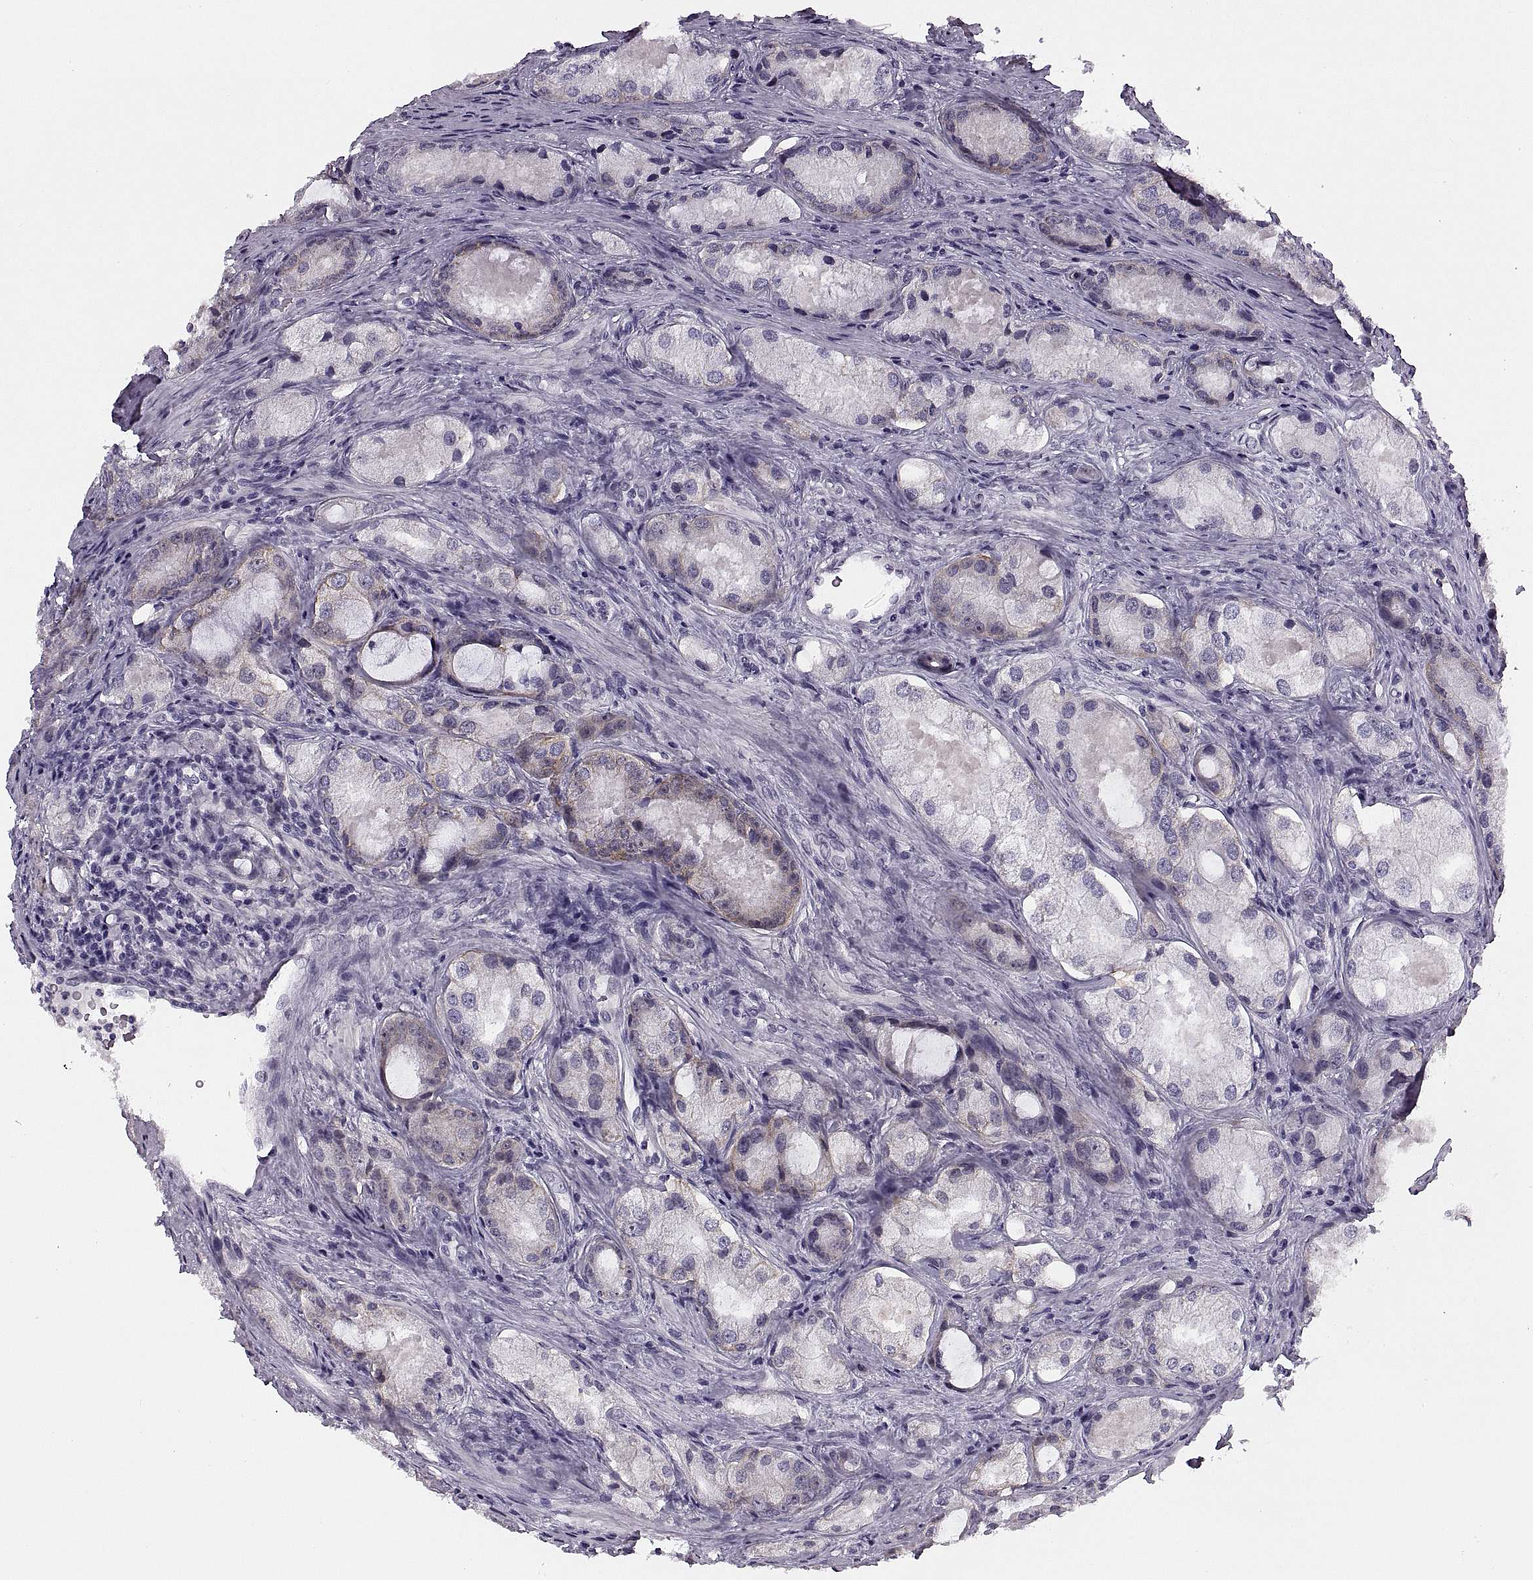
{"staining": {"intensity": "negative", "quantity": "none", "location": "none"}, "tissue": "prostate cancer", "cell_type": "Tumor cells", "image_type": "cancer", "snomed": [{"axis": "morphology", "description": "Adenocarcinoma, Low grade"}, {"axis": "topography", "description": "Prostate"}], "caption": "The immunohistochemistry image has no significant staining in tumor cells of adenocarcinoma (low-grade) (prostate) tissue. (Brightfield microscopy of DAB immunohistochemistry at high magnification).", "gene": "TBC1D3G", "patient": {"sex": "male", "age": 68}}